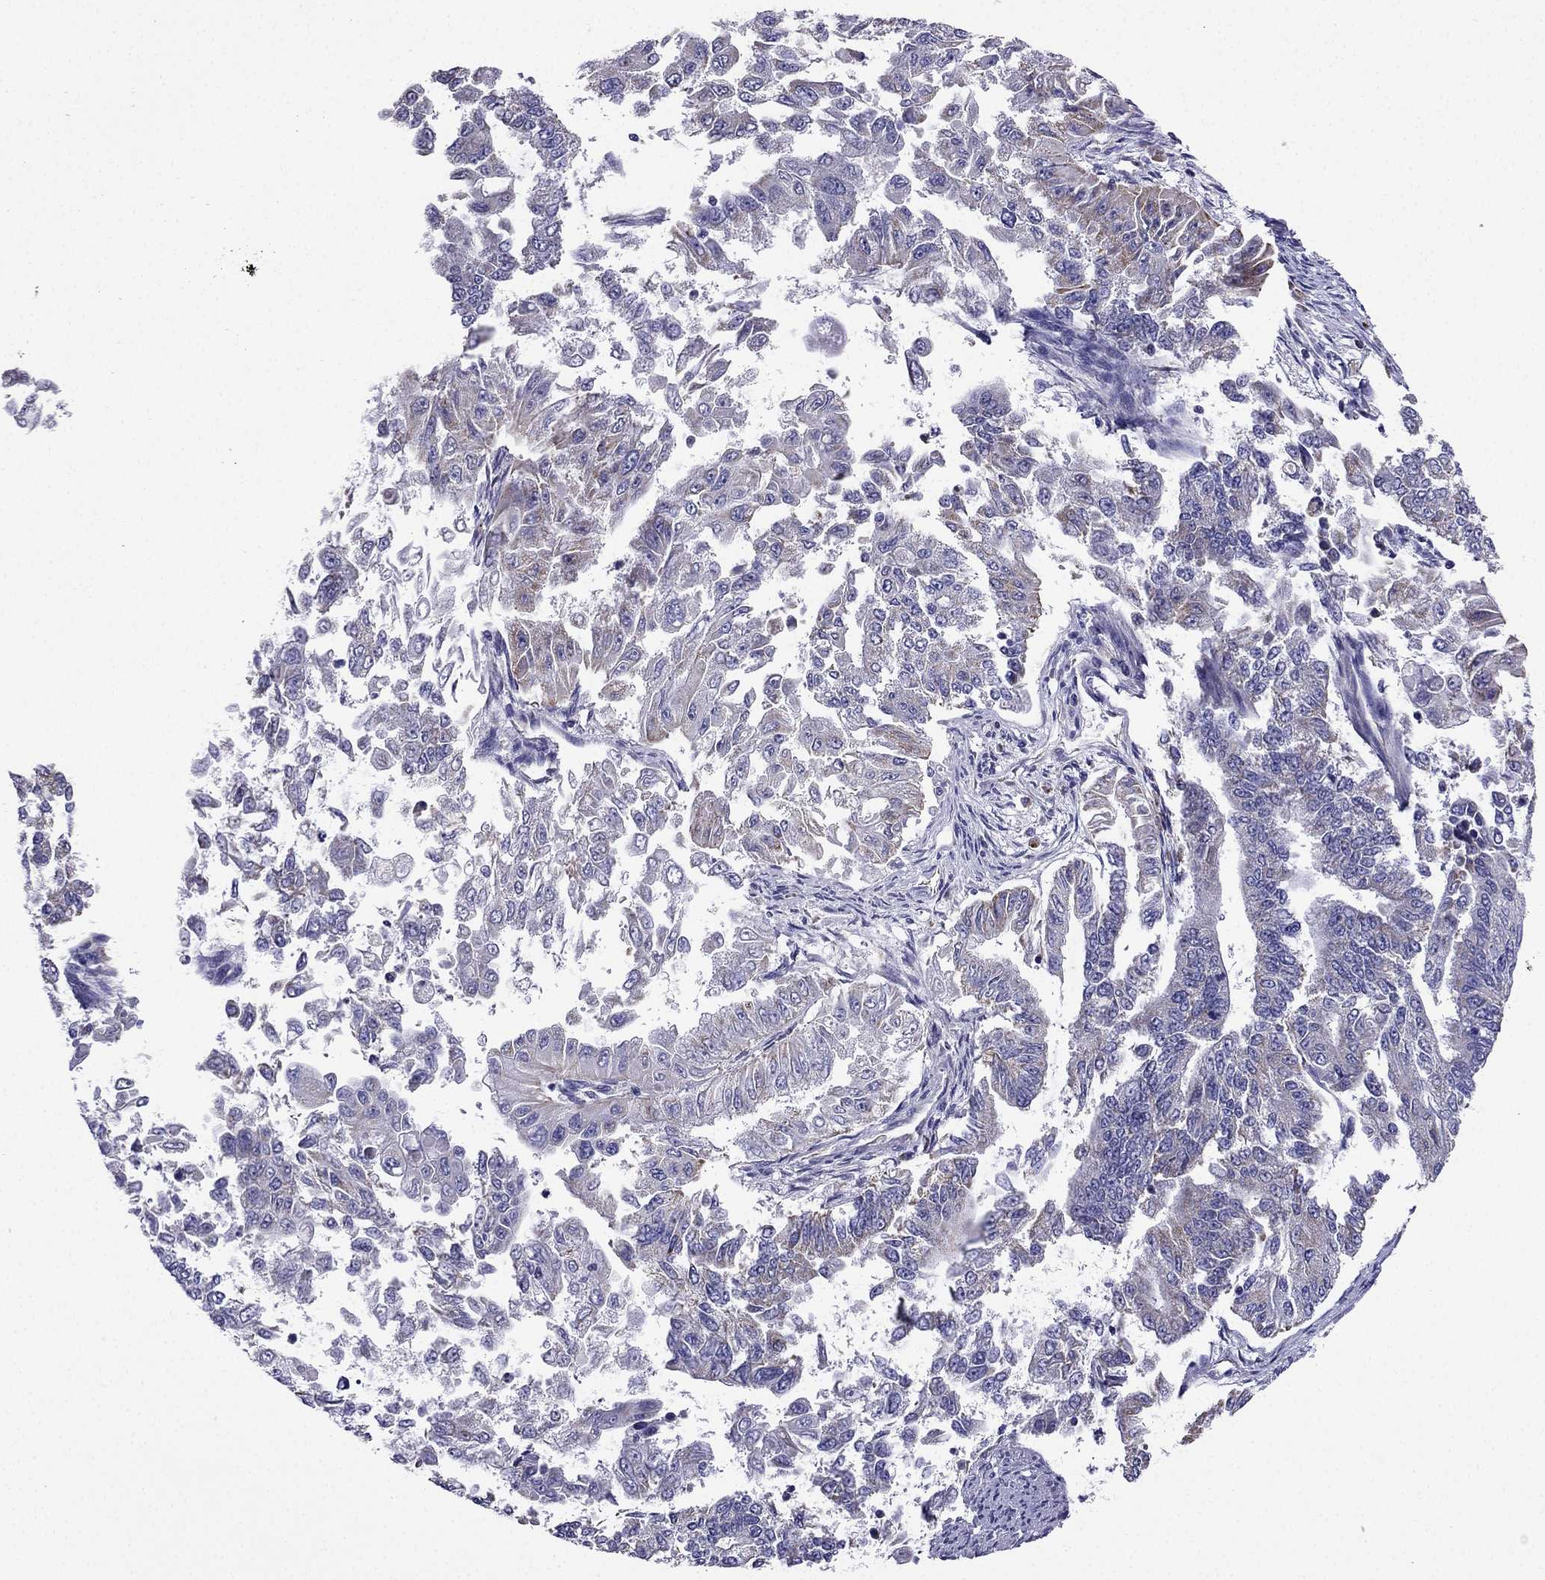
{"staining": {"intensity": "weak", "quantity": "<25%", "location": "cytoplasmic/membranous"}, "tissue": "endometrial cancer", "cell_type": "Tumor cells", "image_type": "cancer", "snomed": [{"axis": "morphology", "description": "Adenocarcinoma, NOS"}, {"axis": "topography", "description": "Uterus"}], "caption": "Tumor cells are negative for protein expression in human endometrial cancer (adenocarcinoma). Nuclei are stained in blue.", "gene": "KIF5A", "patient": {"sex": "female", "age": 59}}